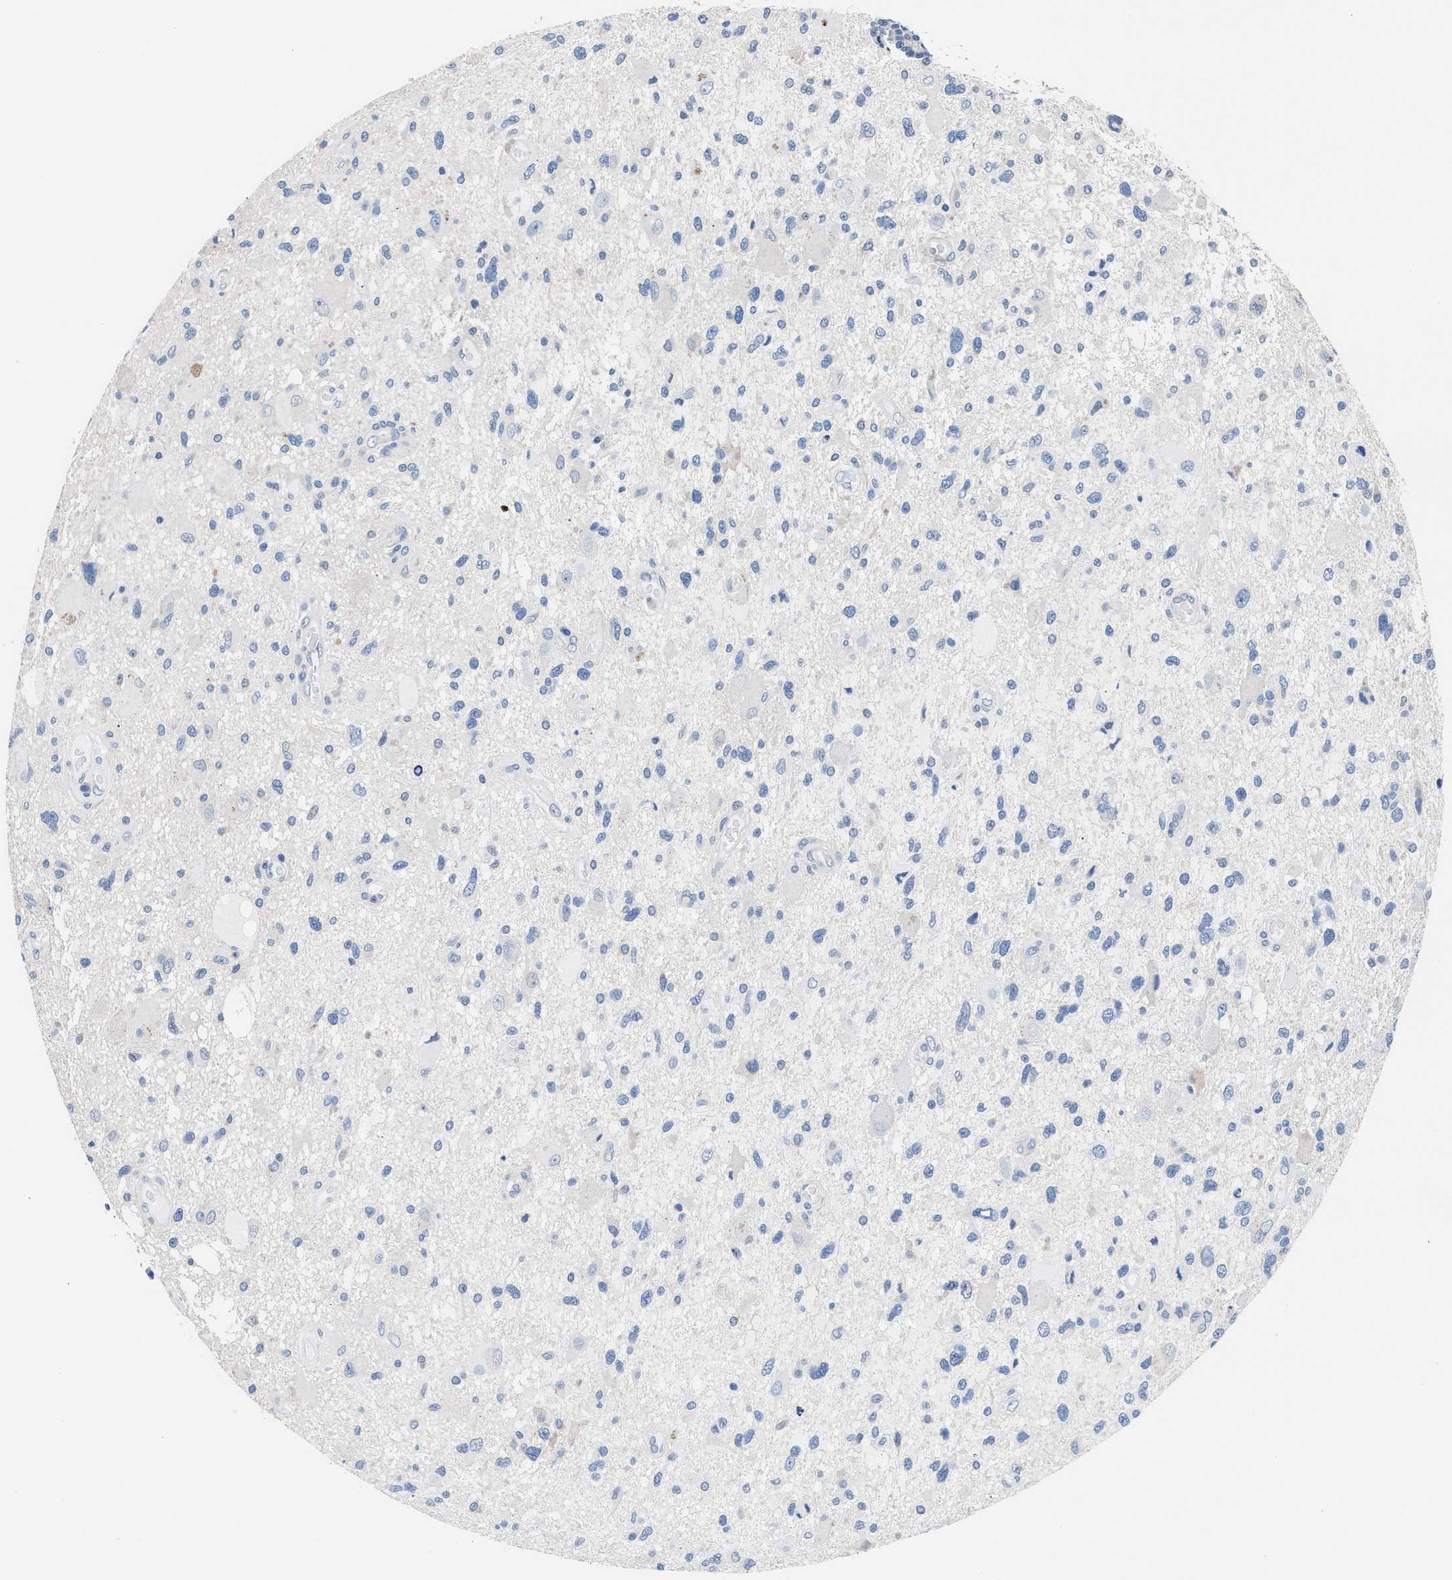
{"staining": {"intensity": "negative", "quantity": "none", "location": "none"}, "tissue": "glioma", "cell_type": "Tumor cells", "image_type": "cancer", "snomed": [{"axis": "morphology", "description": "Glioma, malignant, High grade"}, {"axis": "topography", "description": "Brain"}], "caption": "A high-resolution photomicrograph shows immunohistochemistry (IHC) staining of malignant glioma (high-grade), which shows no significant positivity in tumor cells.", "gene": "GSTM1", "patient": {"sex": "male", "age": 33}}